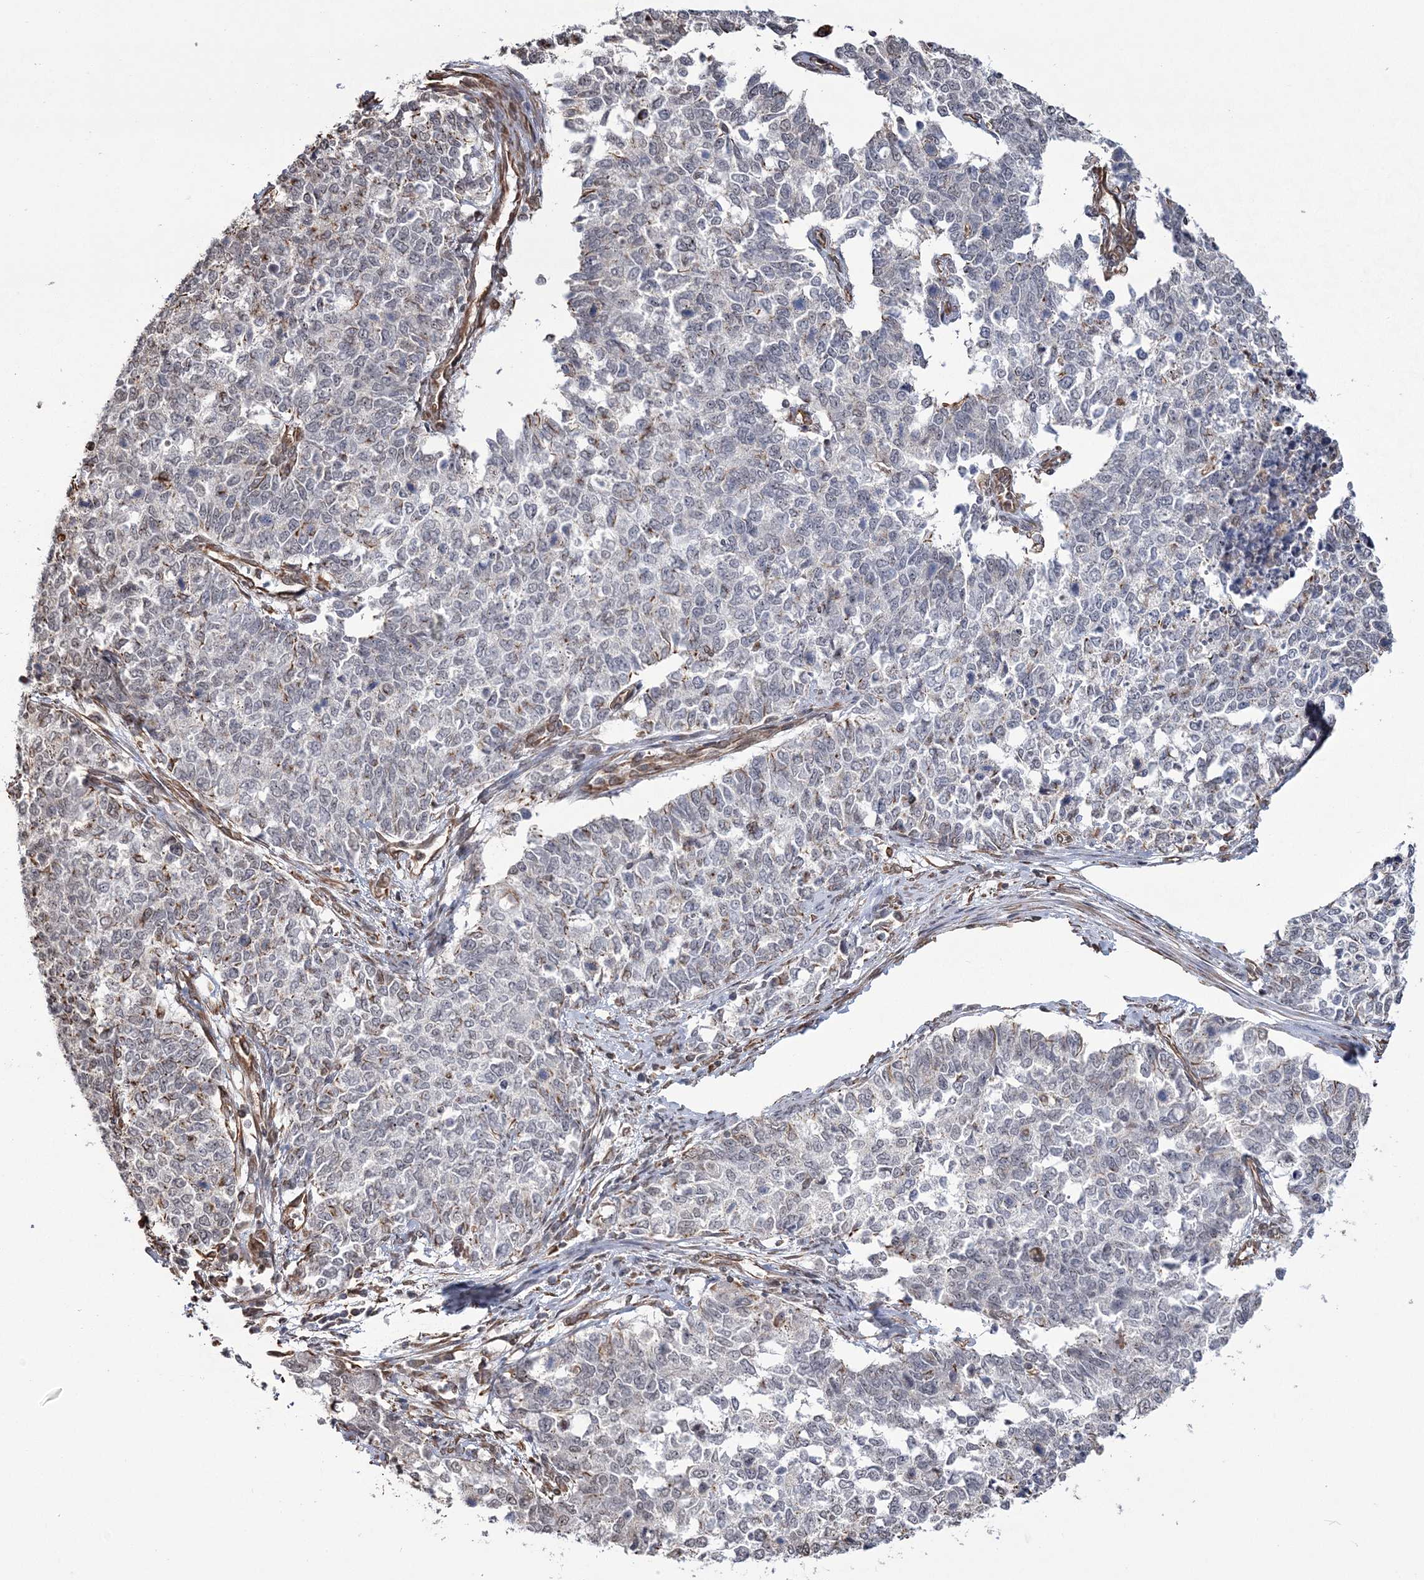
{"staining": {"intensity": "negative", "quantity": "none", "location": "none"}, "tissue": "cervical cancer", "cell_type": "Tumor cells", "image_type": "cancer", "snomed": [{"axis": "morphology", "description": "Squamous cell carcinoma, NOS"}, {"axis": "topography", "description": "Cervix"}], "caption": "Tumor cells are negative for protein expression in human squamous cell carcinoma (cervical).", "gene": "ATP11B", "patient": {"sex": "female", "age": 63}}